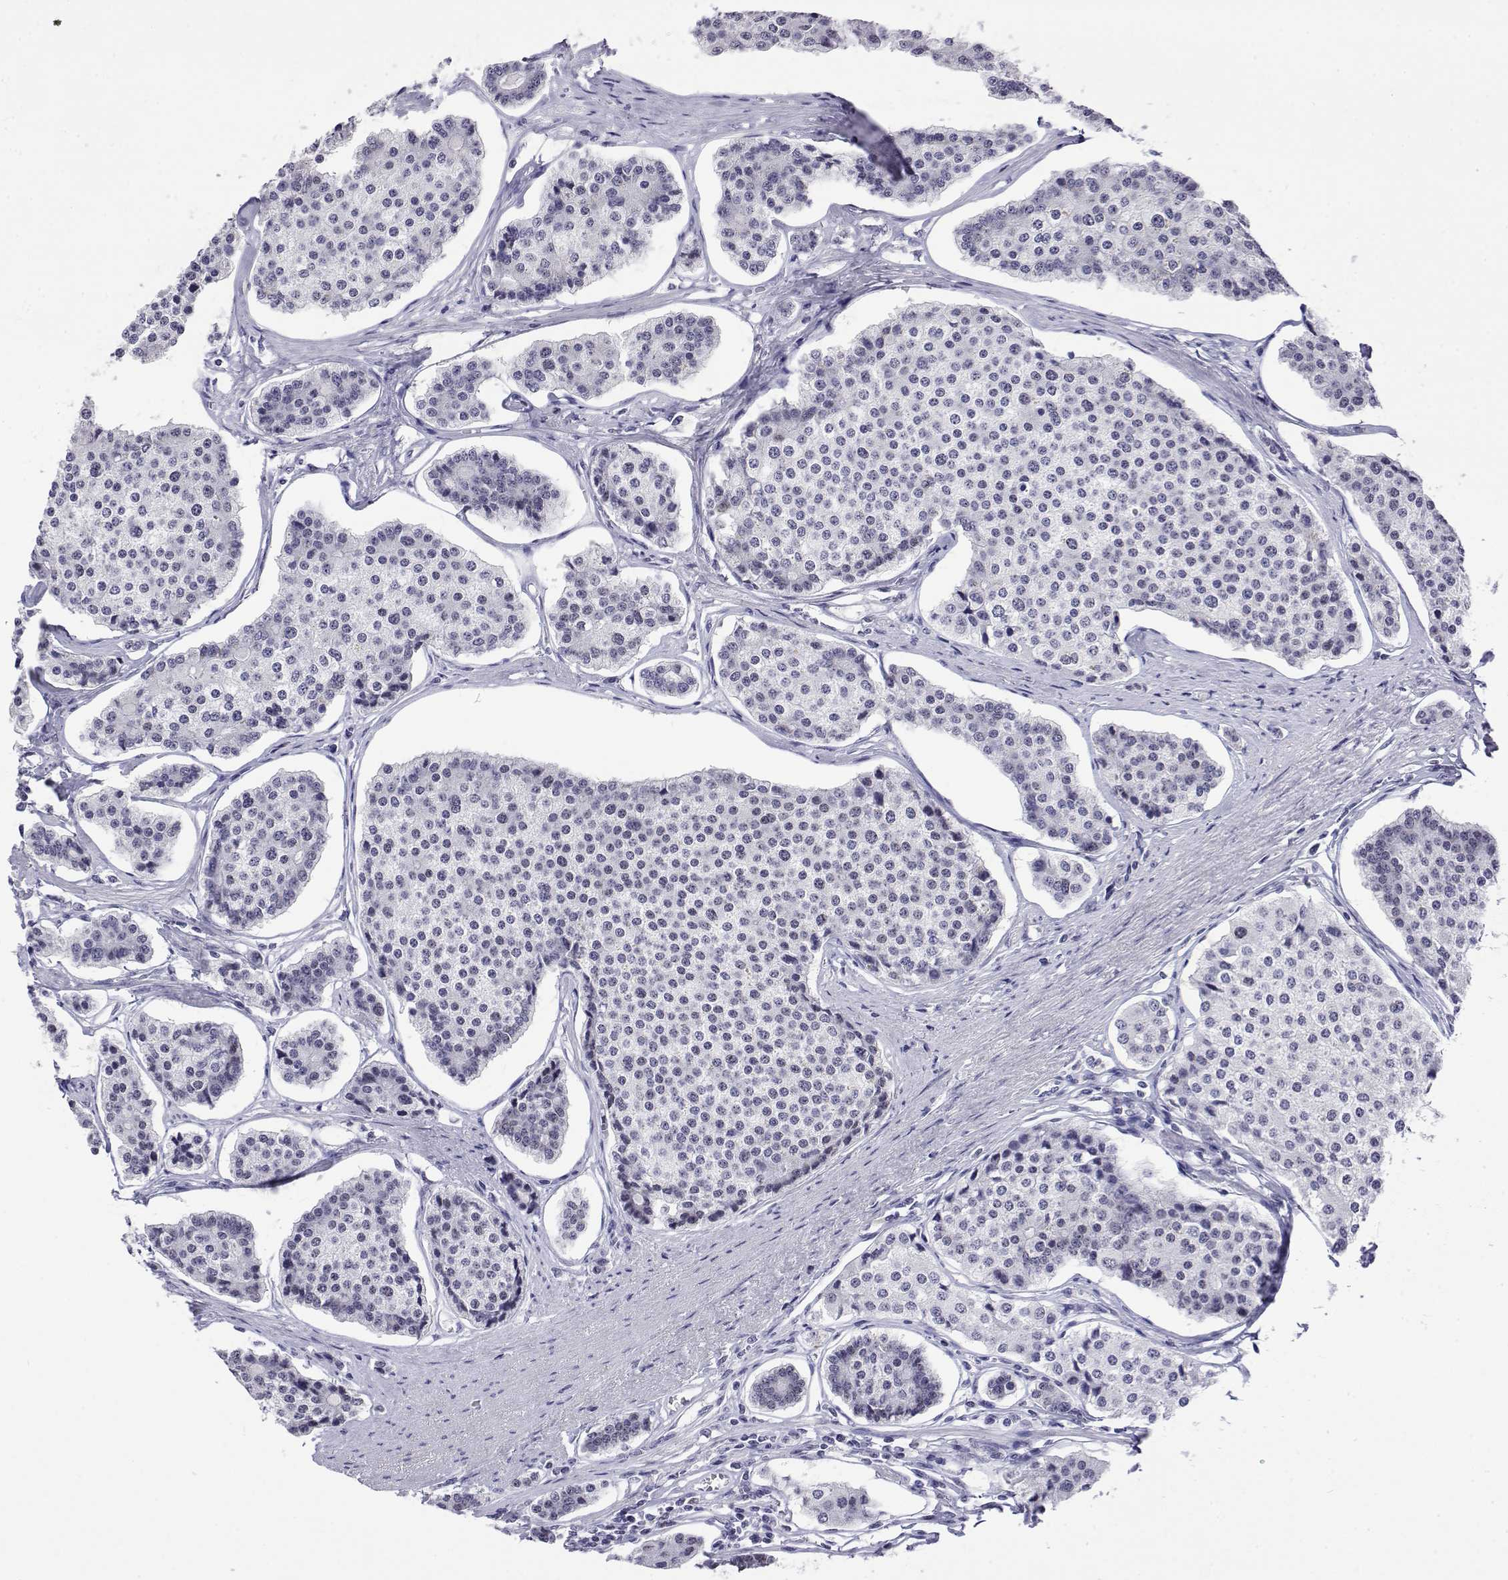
{"staining": {"intensity": "negative", "quantity": "none", "location": "none"}, "tissue": "carcinoid", "cell_type": "Tumor cells", "image_type": "cancer", "snomed": [{"axis": "morphology", "description": "Carcinoid, malignant, NOS"}, {"axis": "topography", "description": "Small intestine"}], "caption": "Immunohistochemistry histopathology image of carcinoid stained for a protein (brown), which displays no expression in tumor cells.", "gene": "POLDIP3", "patient": {"sex": "female", "age": 65}}